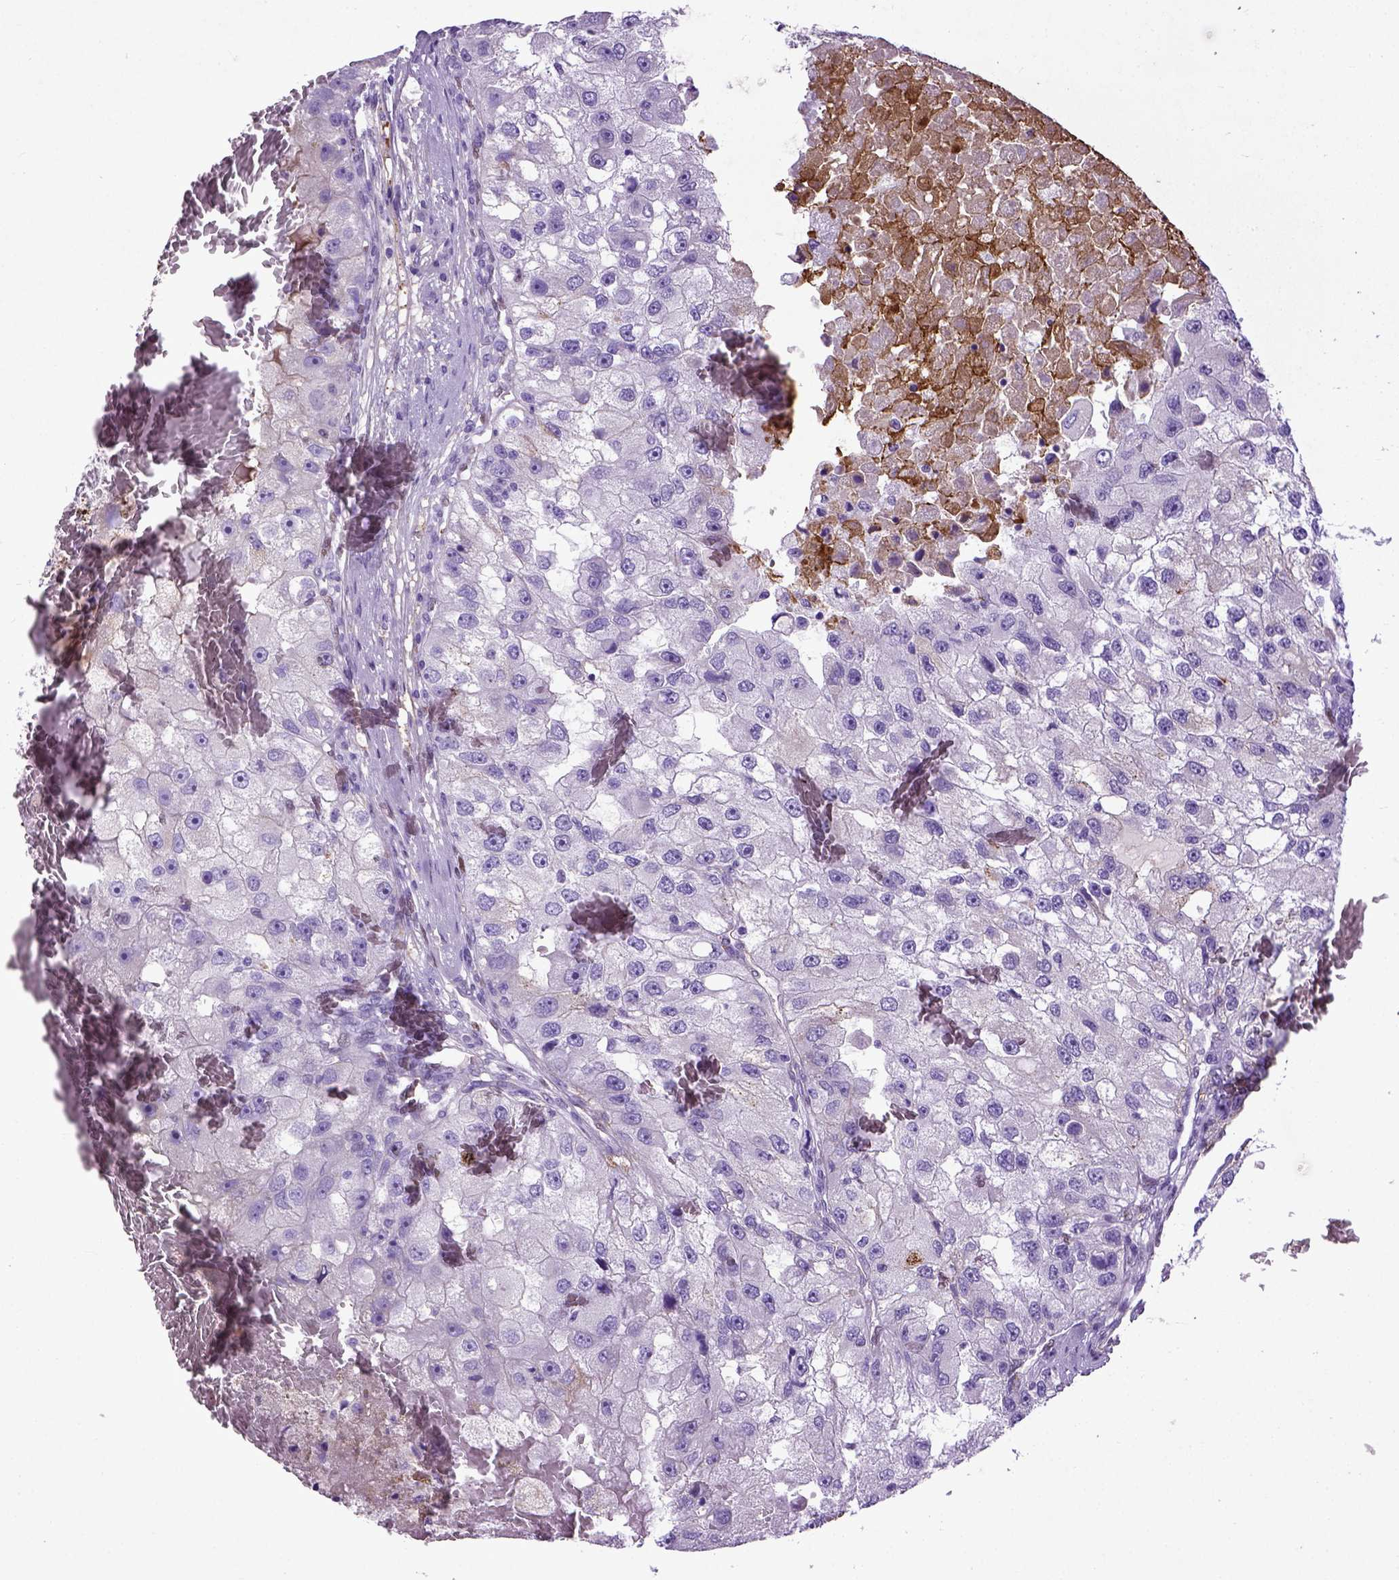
{"staining": {"intensity": "negative", "quantity": "none", "location": "none"}, "tissue": "renal cancer", "cell_type": "Tumor cells", "image_type": "cancer", "snomed": [{"axis": "morphology", "description": "Adenocarcinoma, NOS"}, {"axis": "topography", "description": "Kidney"}], "caption": "IHC of human renal adenocarcinoma displays no positivity in tumor cells. Brightfield microscopy of immunohistochemistry (IHC) stained with DAB (brown) and hematoxylin (blue), captured at high magnification.", "gene": "ADAMTS8", "patient": {"sex": "male", "age": 63}}